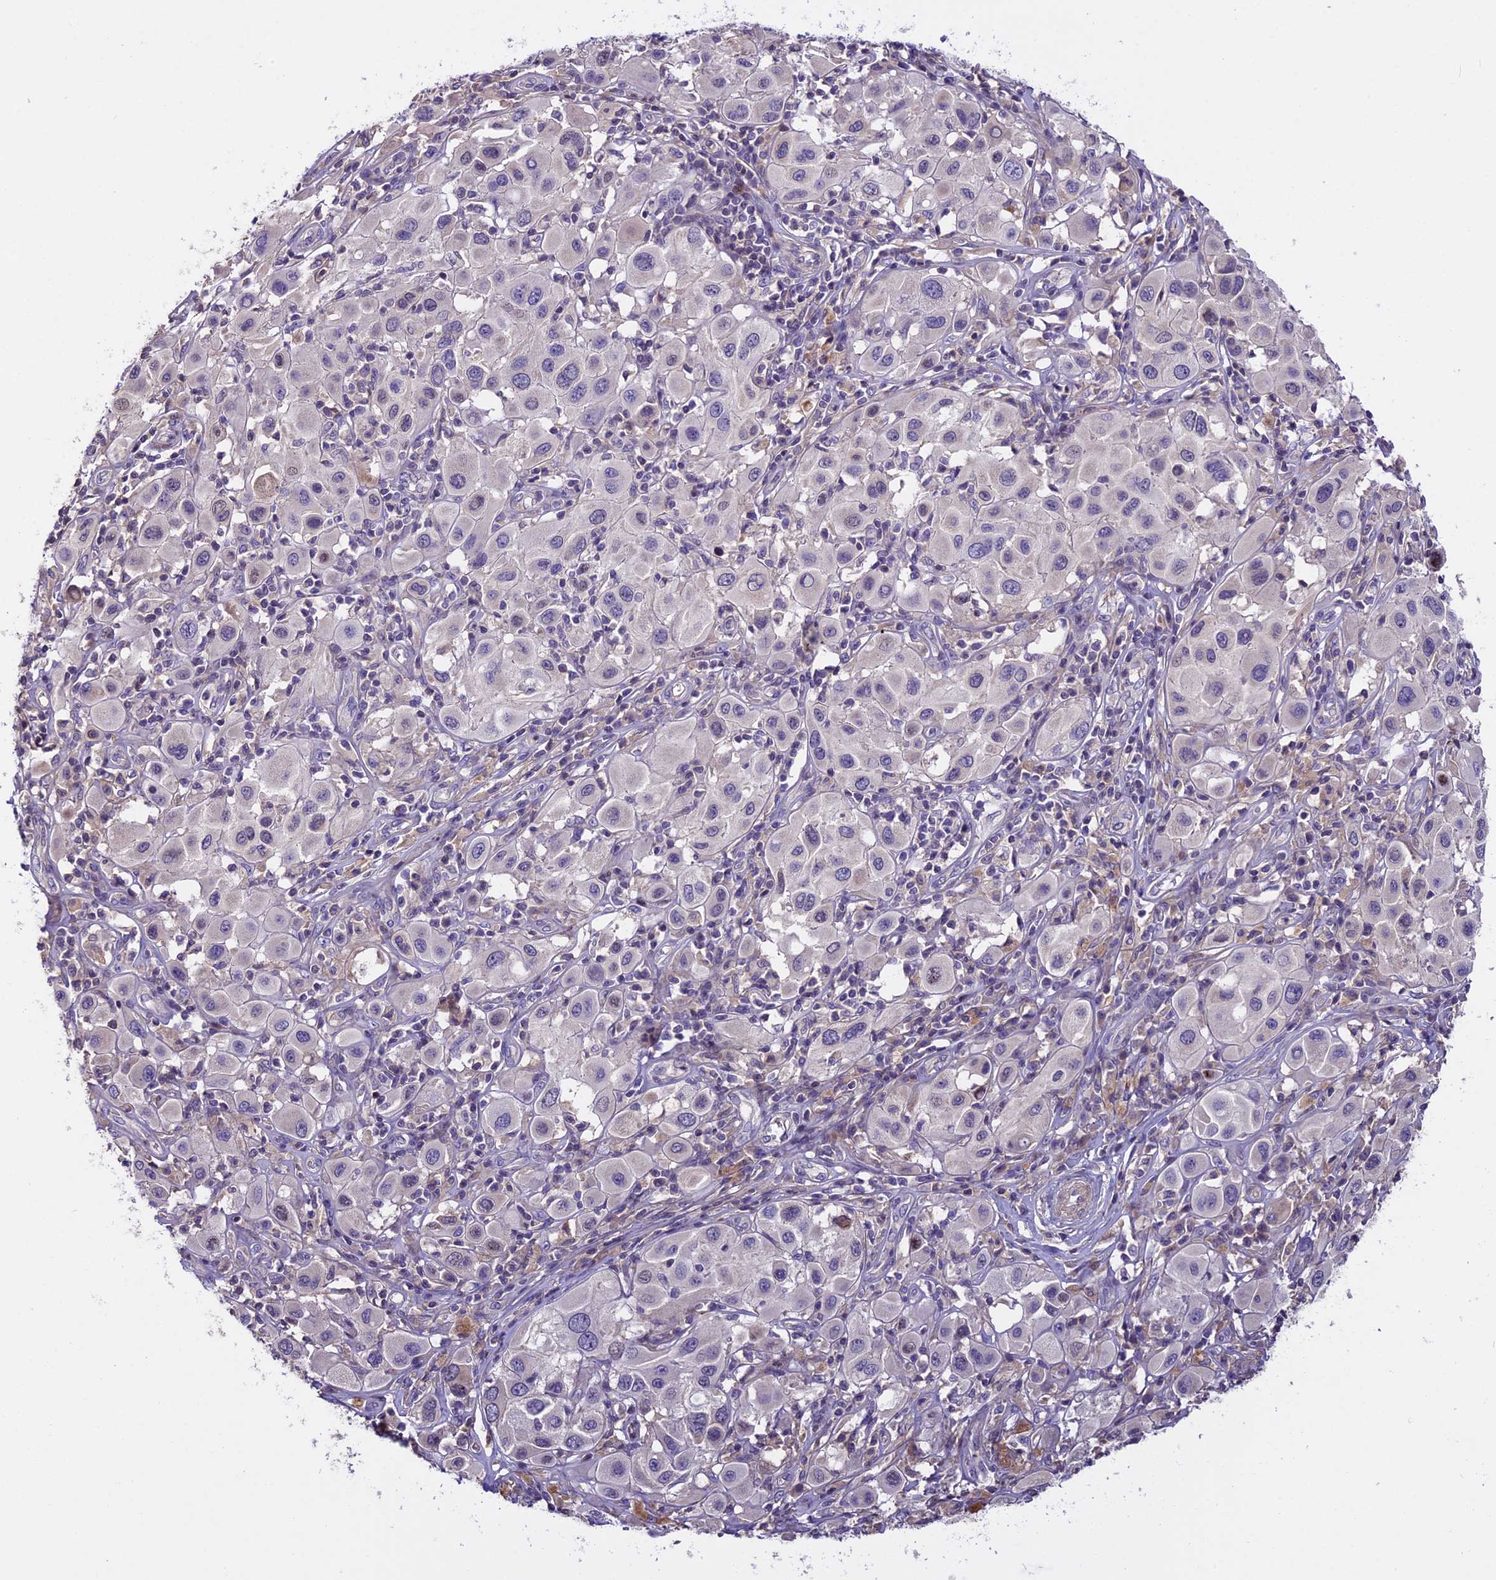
{"staining": {"intensity": "negative", "quantity": "none", "location": "none"}, "tissue": "melanoma", "cell_type": "Tumor cells", "image_type": "cancer", "snomed": [{"axis": "morphology", "description": "Malignant melanoma, Metastatic site"}, {"axis": "topography", "description": "Skin"}], "caption": "This is a micrograph of IHC staining of malignant melanoma (metastatic site), which shows no positivity in tumor cells.", "gene": "FAM98C", "patient": {"sex": "male", "age": 41}}